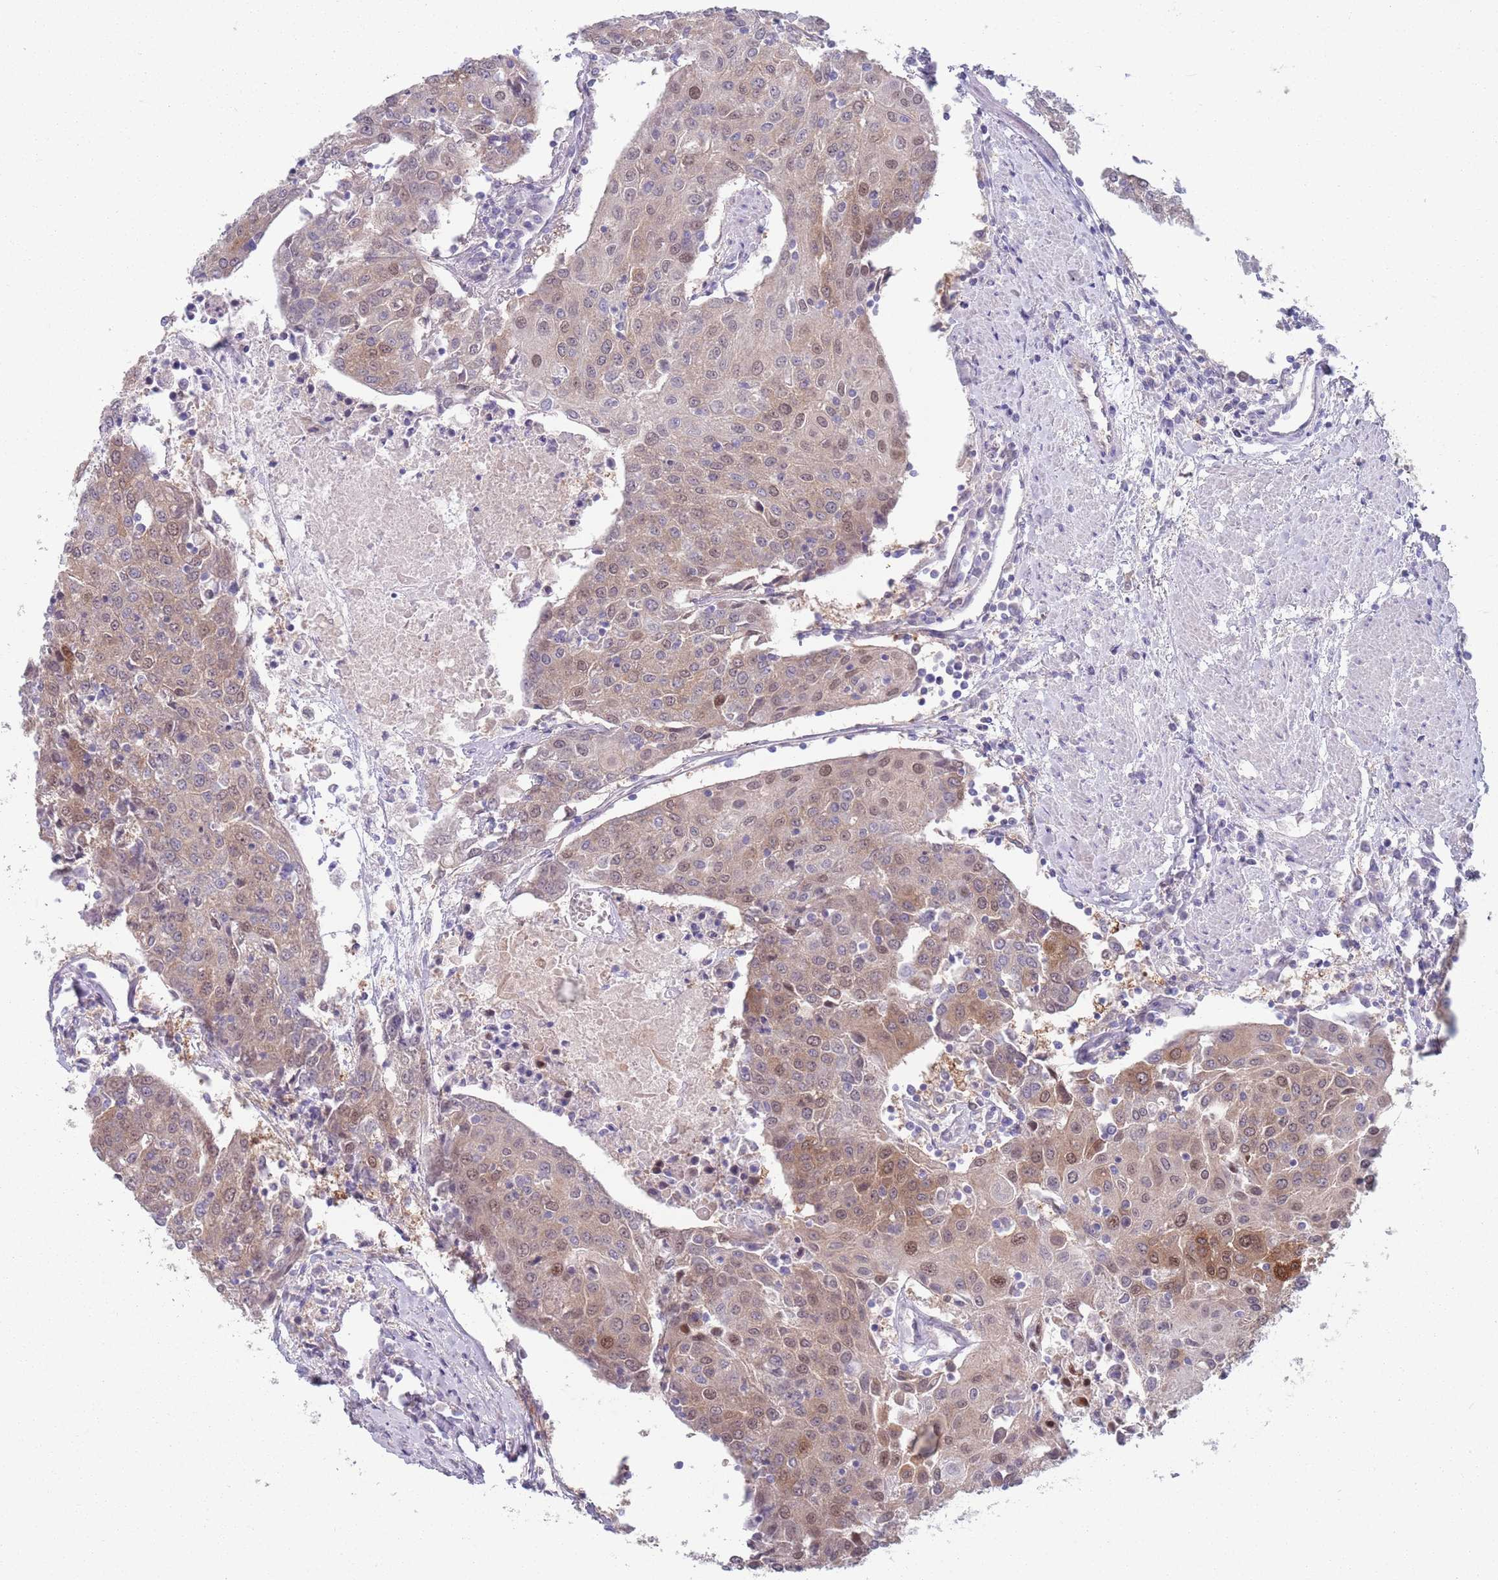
{"staining": {"intensity": "weak", "quantity": ">75%", "location": "cytoplasmic/membranous,nuclear"}, "tissue": "urothelial cancer", "cell_type": "Tumor cells", "image_type": "cancer", "snomed": [{"axis": "morphology", "description": "Urothelial carcinoma, High grade"}, {"axis": "topography", "description": "Urinary bladder"}], "caption": "High-grade urothelial carcinoma tissue shows weak cytoplasmic/membranous and nuclear expression in approximately >75% of tumor cells (IHC, brightfield microscopy, high magnification).", "gene": "CLNS1A", "patient": {"sex": "female", "age": 85}}